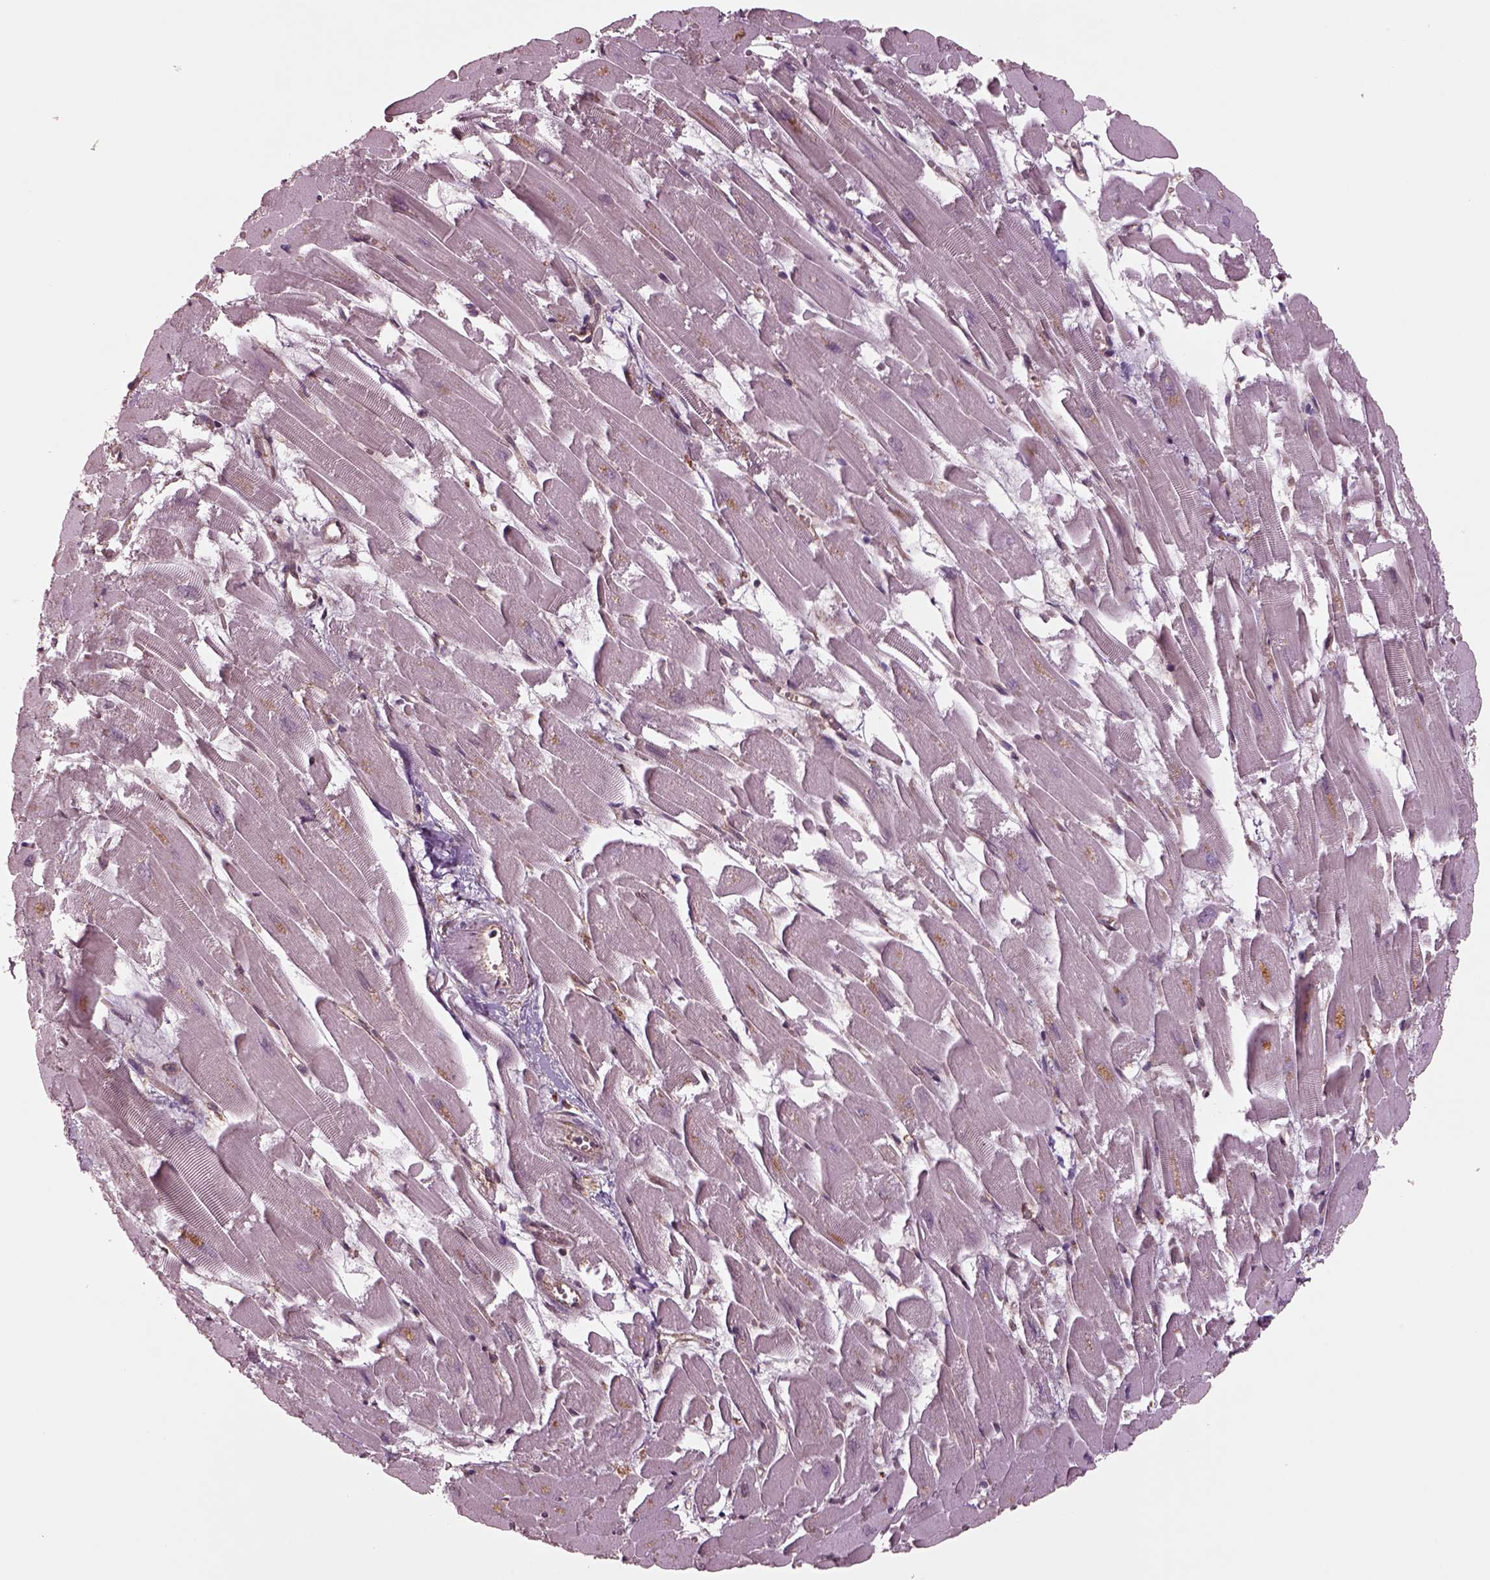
{"staining": {"intensity": "moderate", "quantity": "<25%", "location": "cytoplasmic/membranous"}, "tissue": "heart muscle", "cell_type": "Cardiomyocytes", "image_type": "normal", "snomed": [{"axis": "morphology", "description": "Normal tissue, NOS"}, {"axis": "topography", "description": "Heart"}], "caption": "Unremarkable heart muscle exhibits moderate cytoplasmic/membranous positivity in approximately <25% of cardiomyocytes, visualized by immunohistochemistry. The protein of interest is shown in brown color, while the nuclei are stained blue.", "gene": "WASHC2A", "patient": {"sex": "female", "age": 52}}